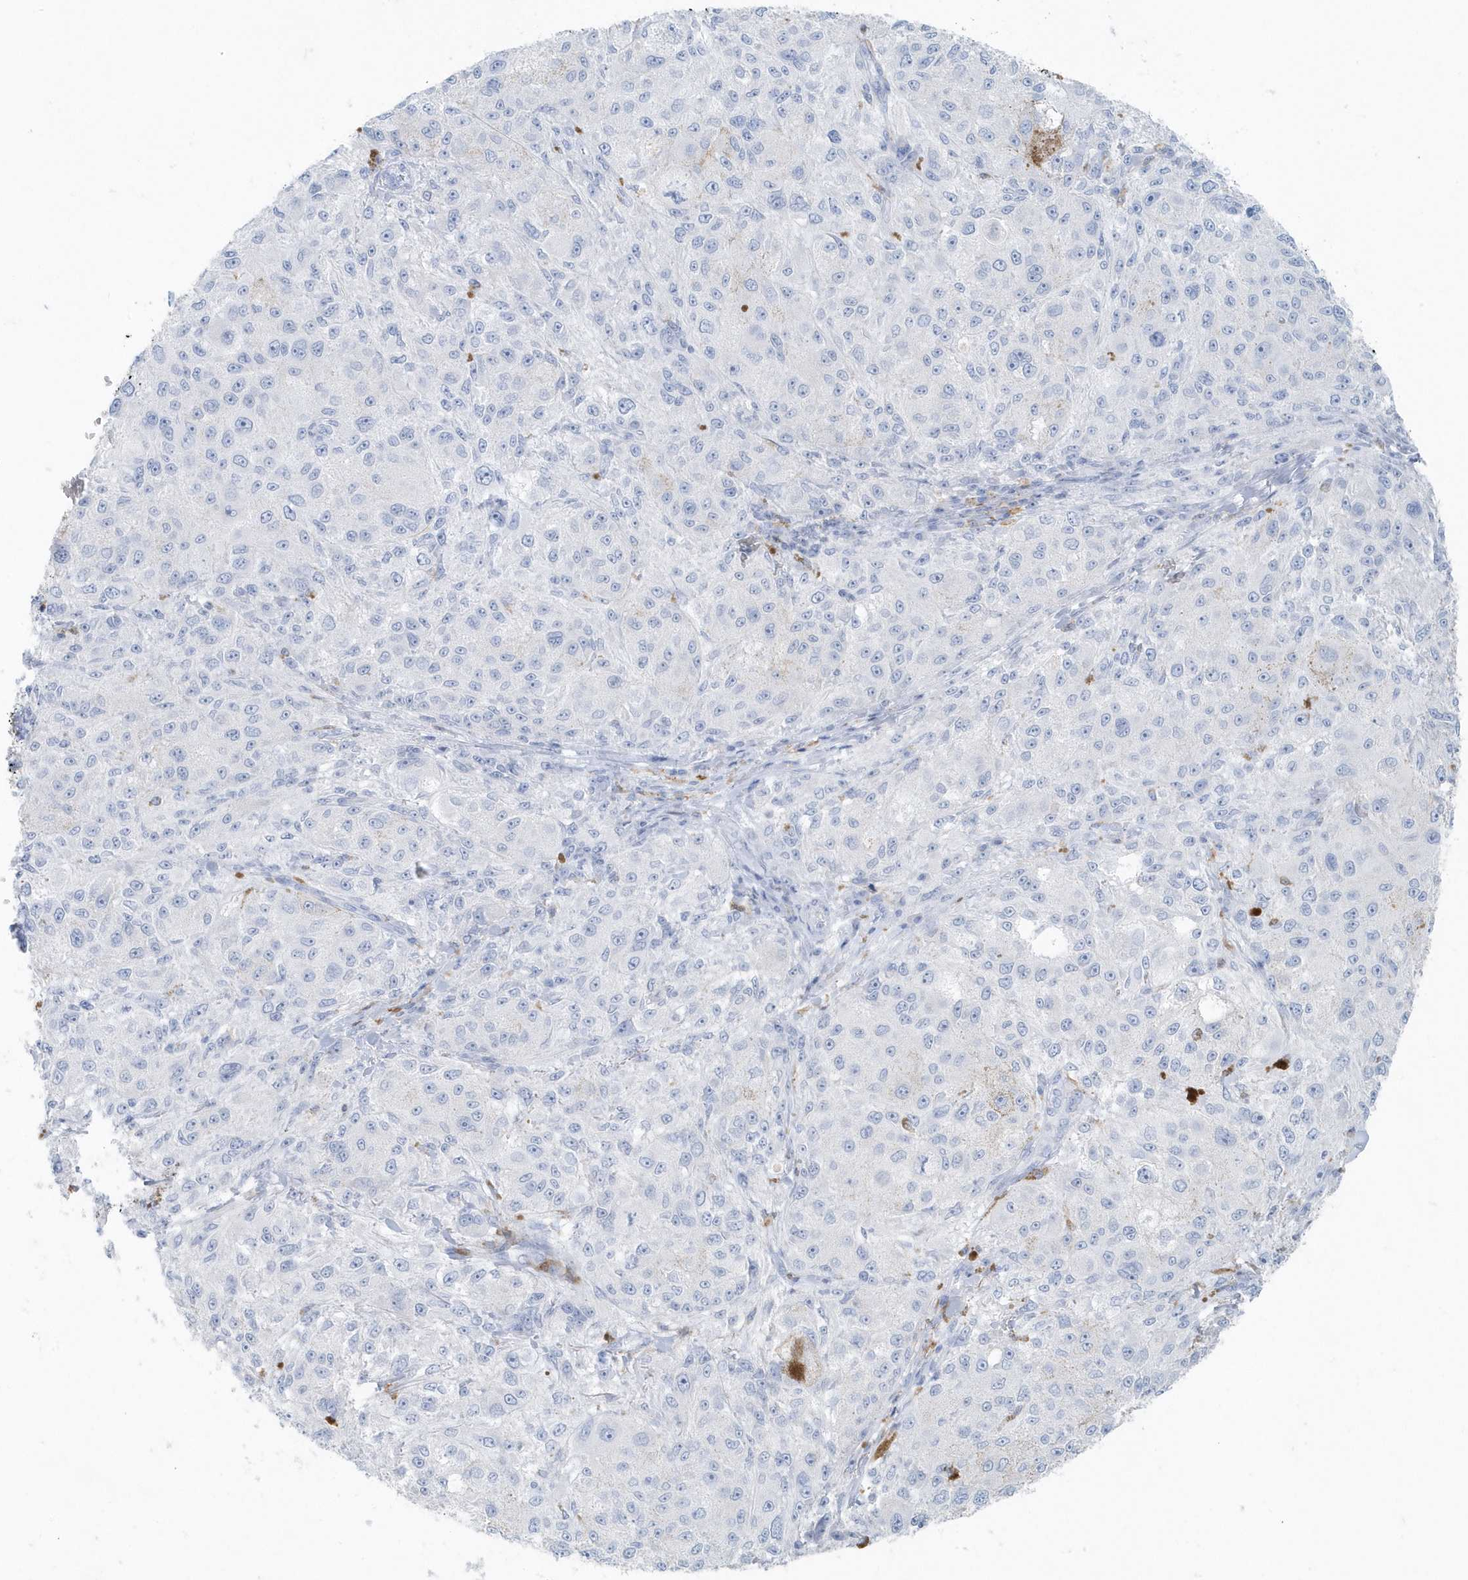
{"staining": {"intensity": "negative", "quantity": "none", "location": "none"}, "tissue": "melanoma", "cell_type": "Tumor cells", "image_type": "cancer", "snomed": [{"axis": "morphology", "description": "Necrosis, NOS"}, {"axis": "morphology", "description": "Malignant melanoma, NOS"}, {"axis": "topography", "description": "Skin"}], "caption": "This is an immunohistochemistry histopathology image of melanoma. There is no positivity in tumor cells.", "gene": "FAM98A", "patient": {"sex": "female", "age": 87}}